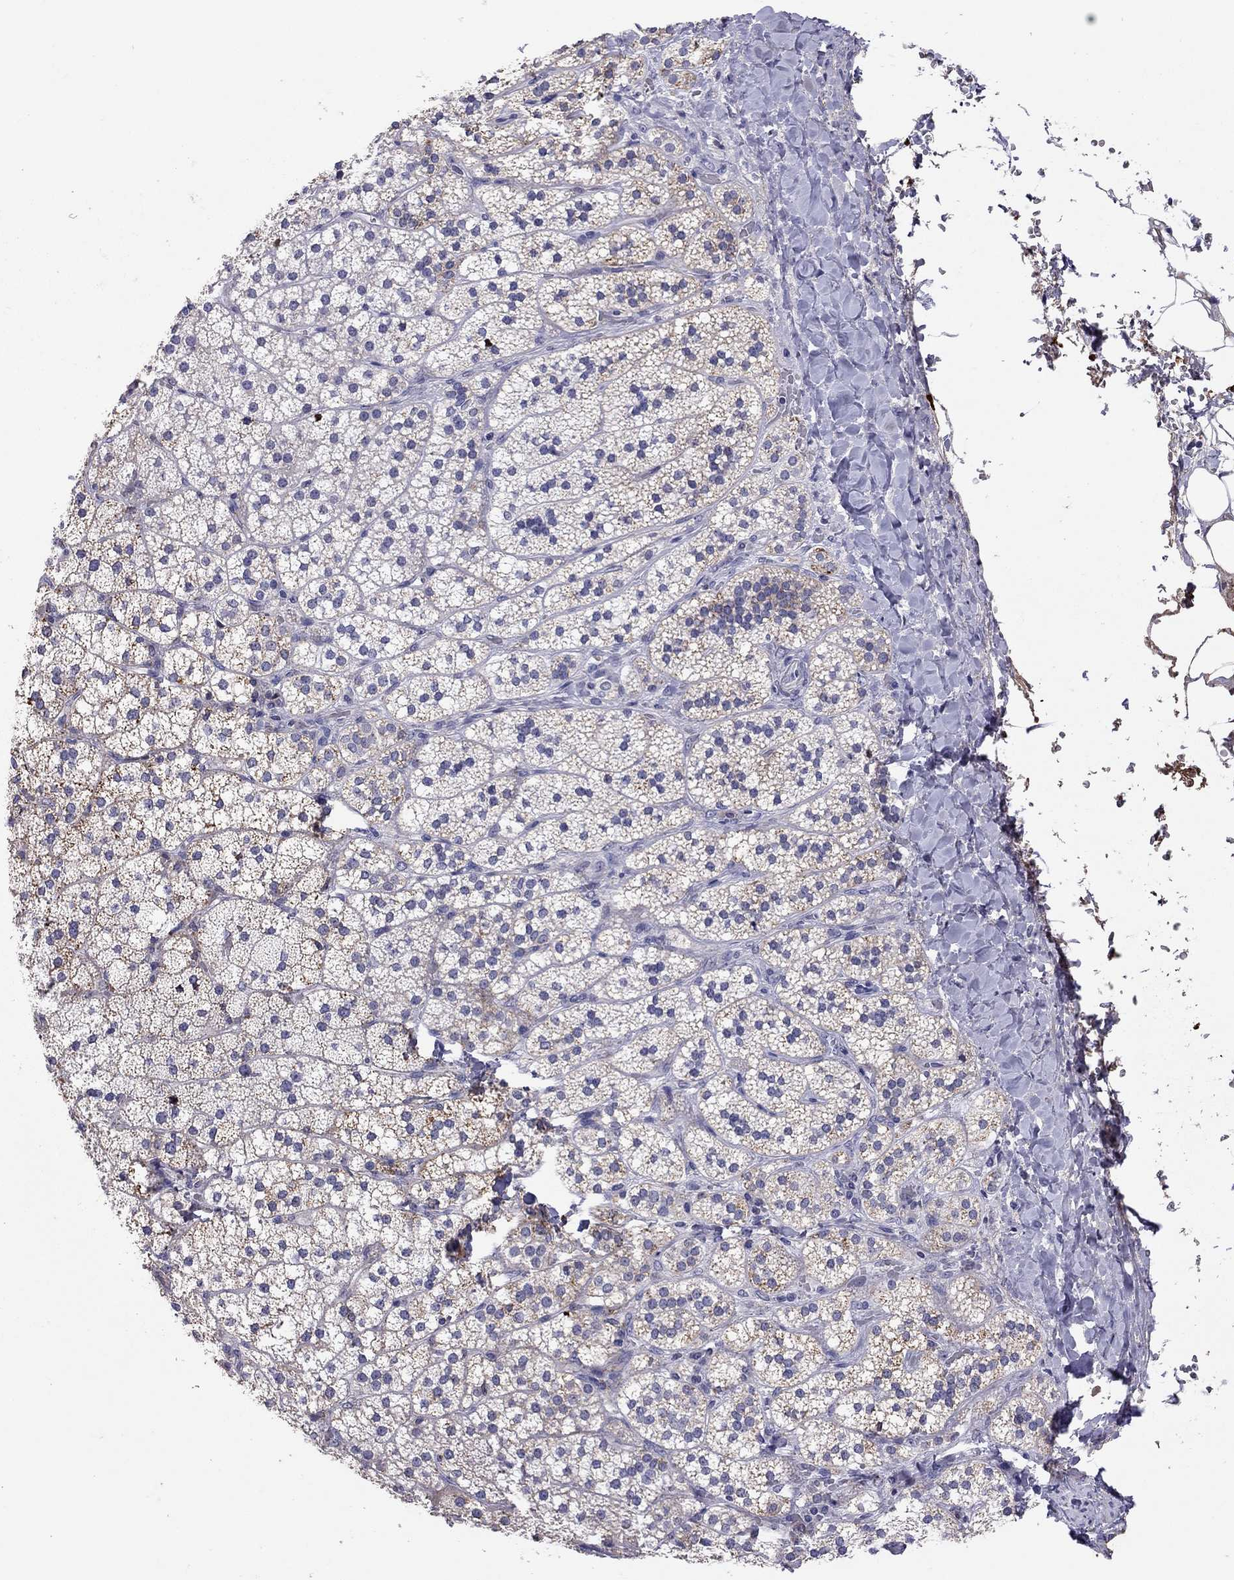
{"staining": {"intensity": "moderate", "quantity": "25%-75%", "location": "cytoplasmic/membranous"}, "tissue": "adrenal gland", "cell_type": "Glandular cells", "image_type": "normal", "snomed": [{"axis": "morphology", "description": "Normal tissue, NOS"}, {"axis": "topography", "description": "Adrenal gland"}], "caption": "Moderate cytoplasmic/membranous expression is present in about 25%-75% of glandular cells in benign adrenal gland.", "gene": "SERPINA3", "patient": {"sex": "male", "age": 53}}